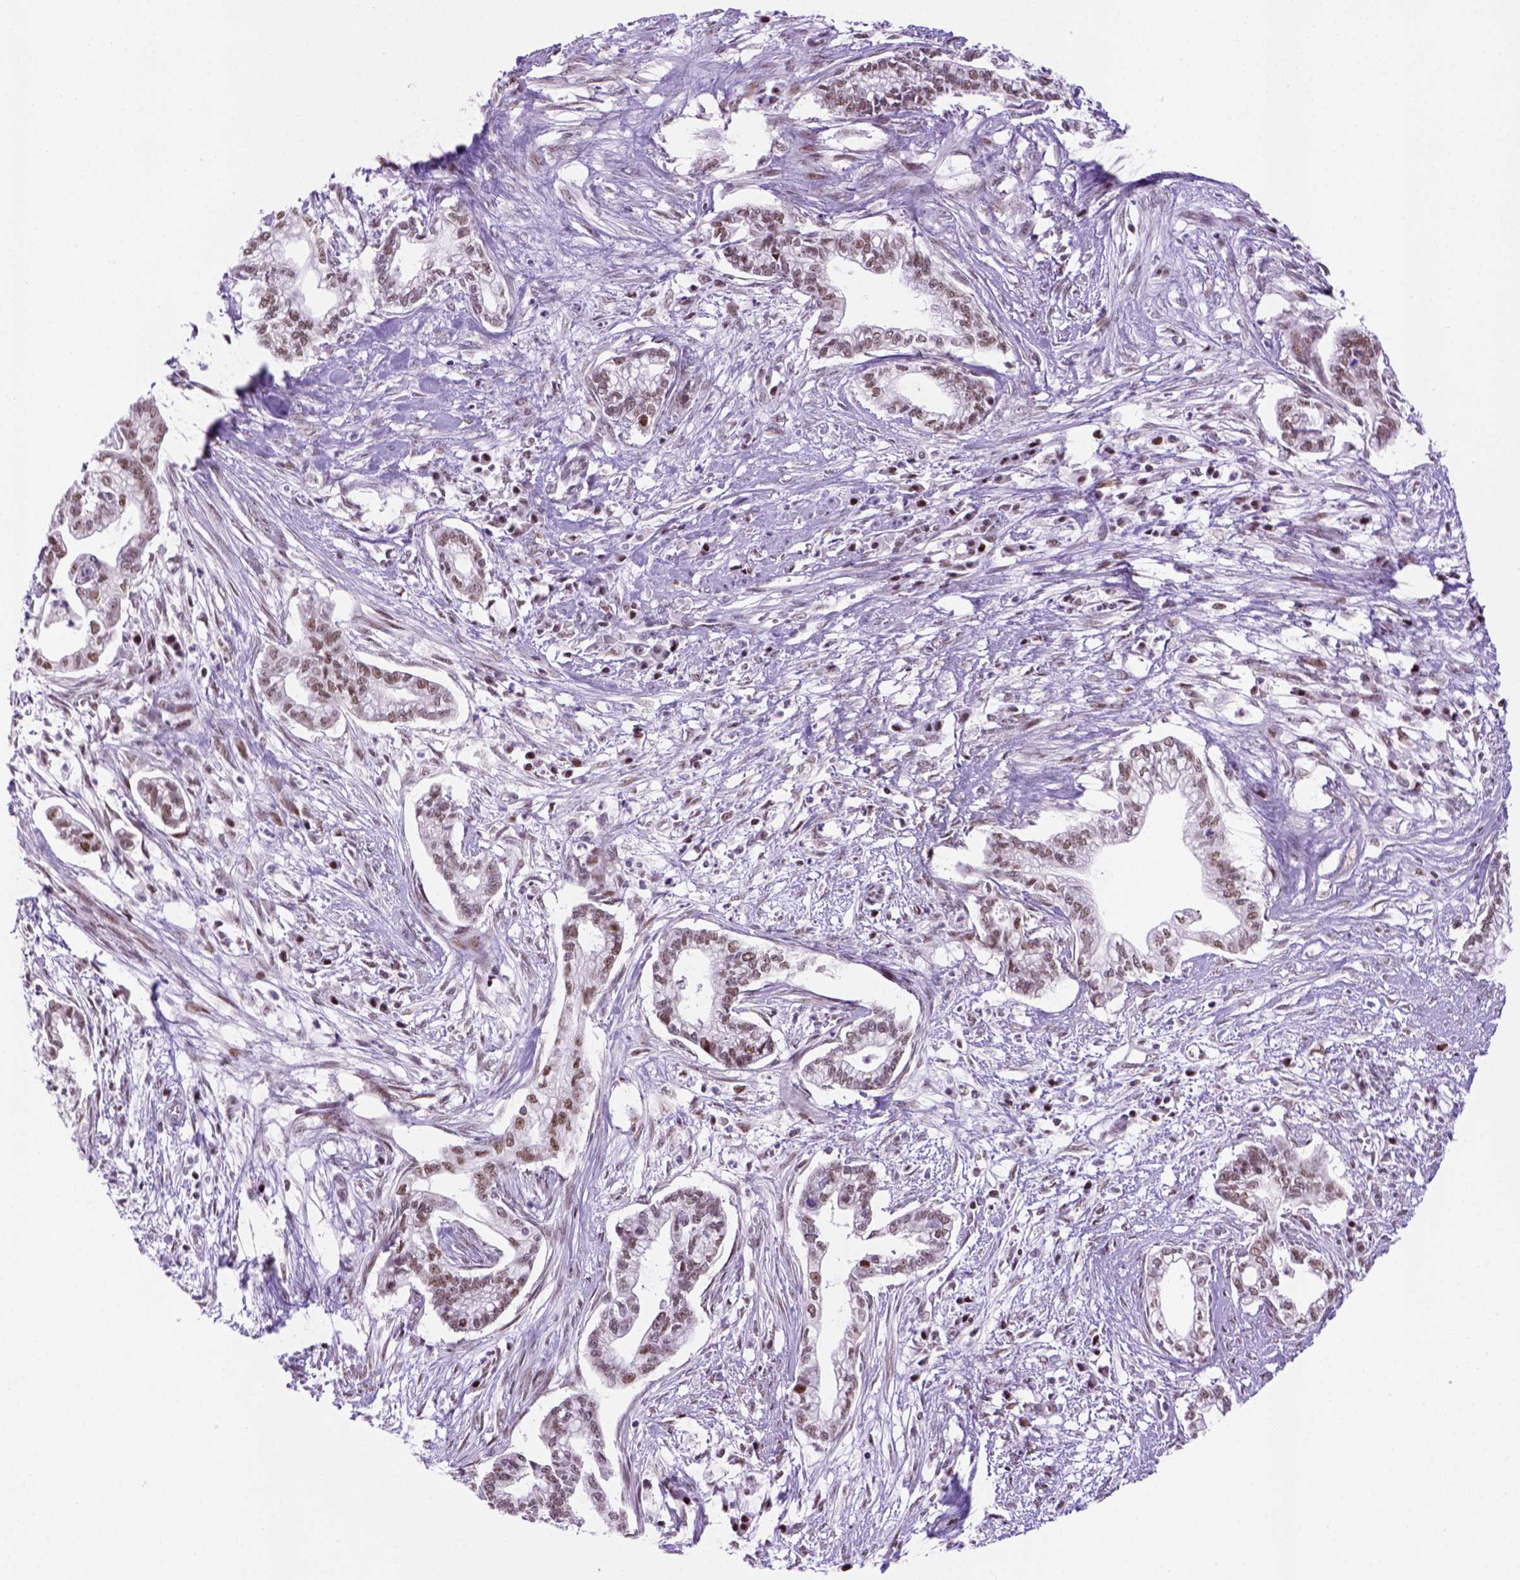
{"staining": {"intensity": "moderate", "quantity": "25%-75%", "location": "nuclear"}, "tissue": "cervical cancer", "cell_type": "Tumor cells", "image_type": "cancer", "snomed": [{"axis": "morphology", "description": "Adenocarcinoma, NOS"}, {"axis": "topography", "description": "Cervix"}], "caption": "Immunohistochemical staining of human cervical cancer (adenocarcinoma) shows medium levels of moderate nuclear positivity in about 25%-75% of tumor cells. (DAB (3,3'-diaminobenzidine) IHC, brown staining for protein, blue staining for nuclei).", "gene": "TBPL1", "patient": {"sex": "female", "age": 62}}